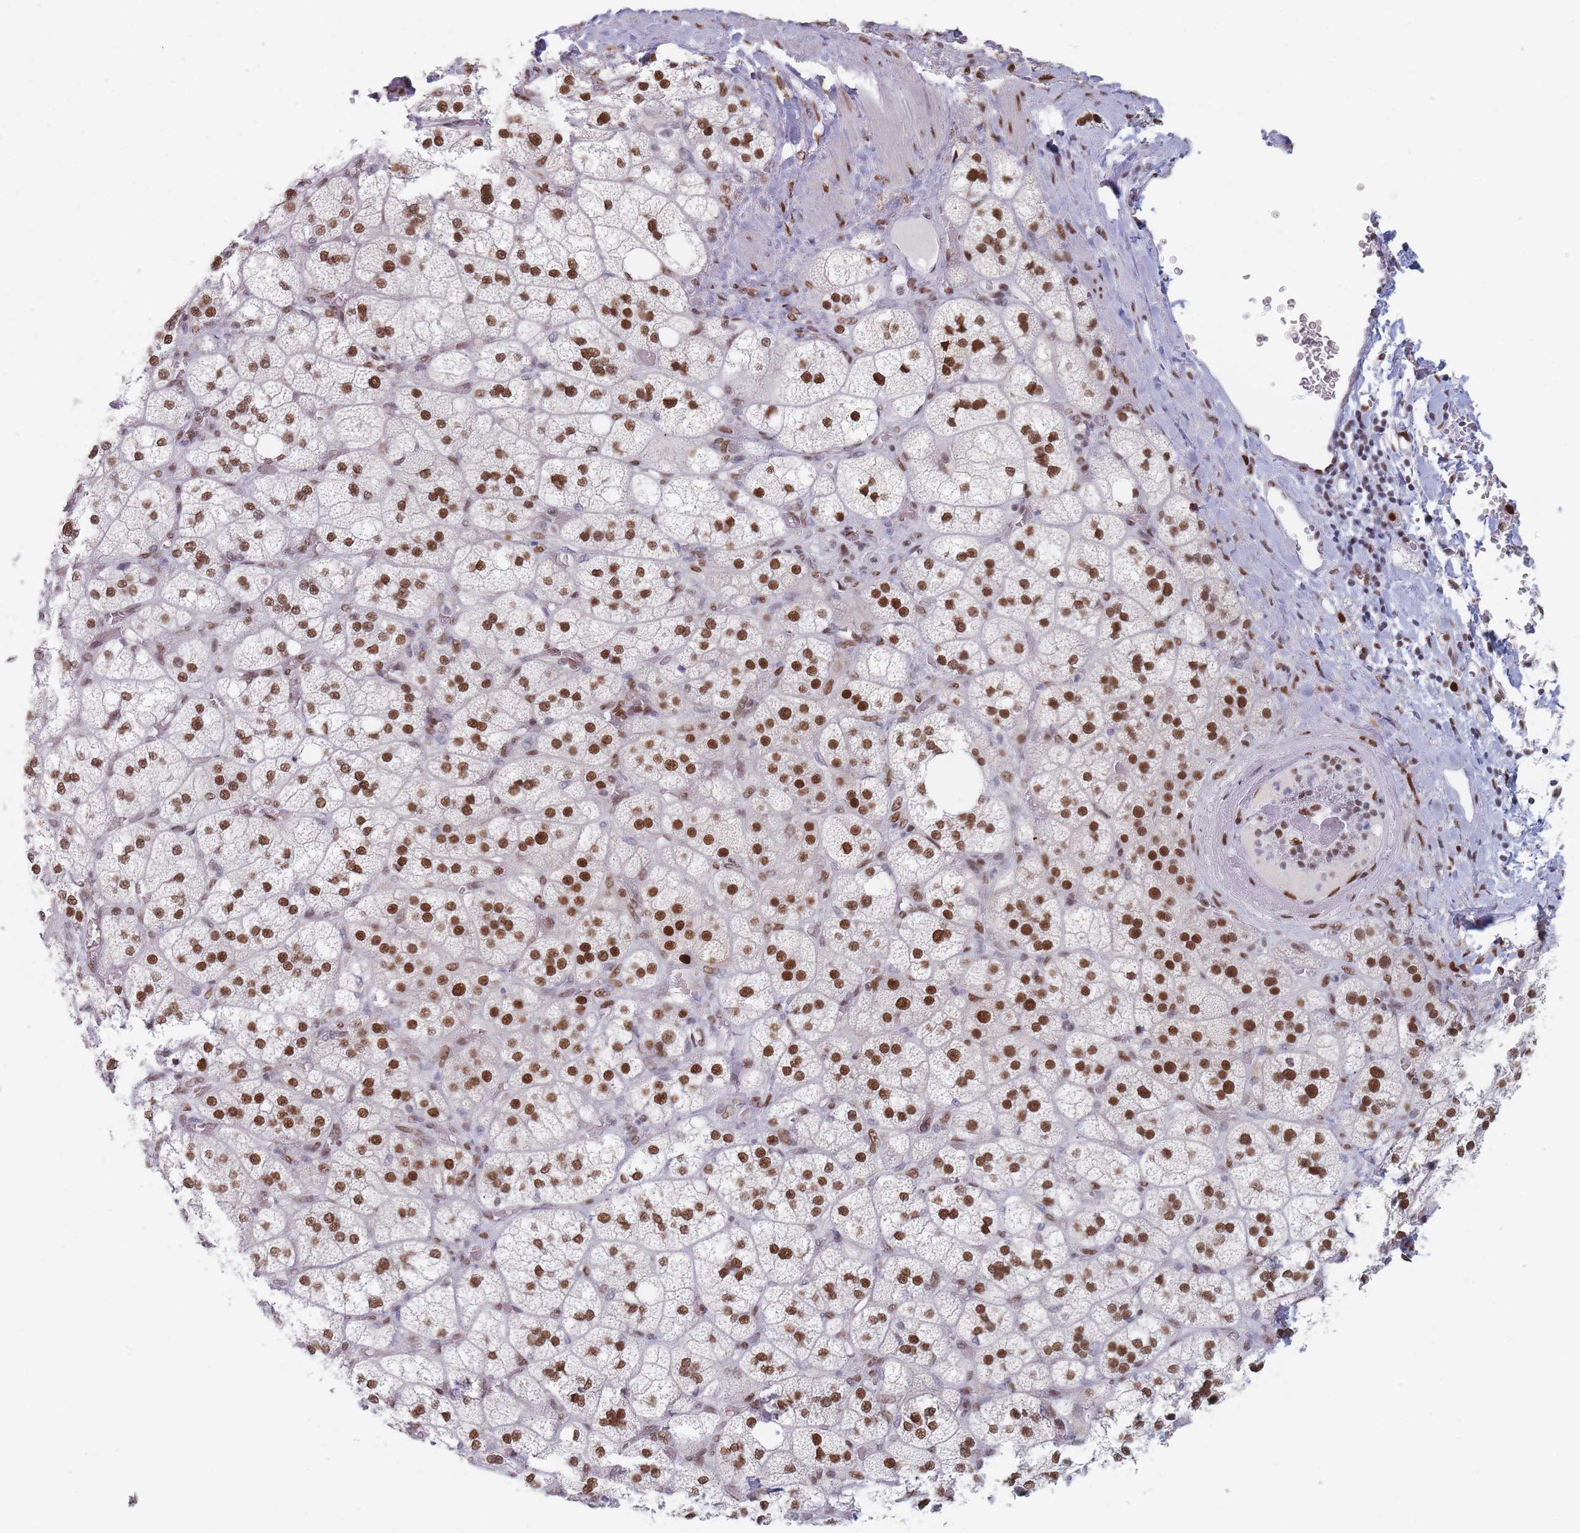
{"staining": {"intensity": "strong", "quantity": ">75%", "location": "nuclear"}, "tissue": "adrenal gland", "cell_type": "Glandular cells", "image_type": "normal", "snomed": [{"axis": "morphology", "description": "Normal tissue, NOS"}, {"axis": "topography", "description": "Adrenal gland"}], "caption": "Immunohistochemical staining of unremarkable adrenal gland shows >75% levels of strong nuclear protein expression in about >75% of glandular cells.", "gene": "SAFB2", "patient": {"sex": "male", "age": 61}}